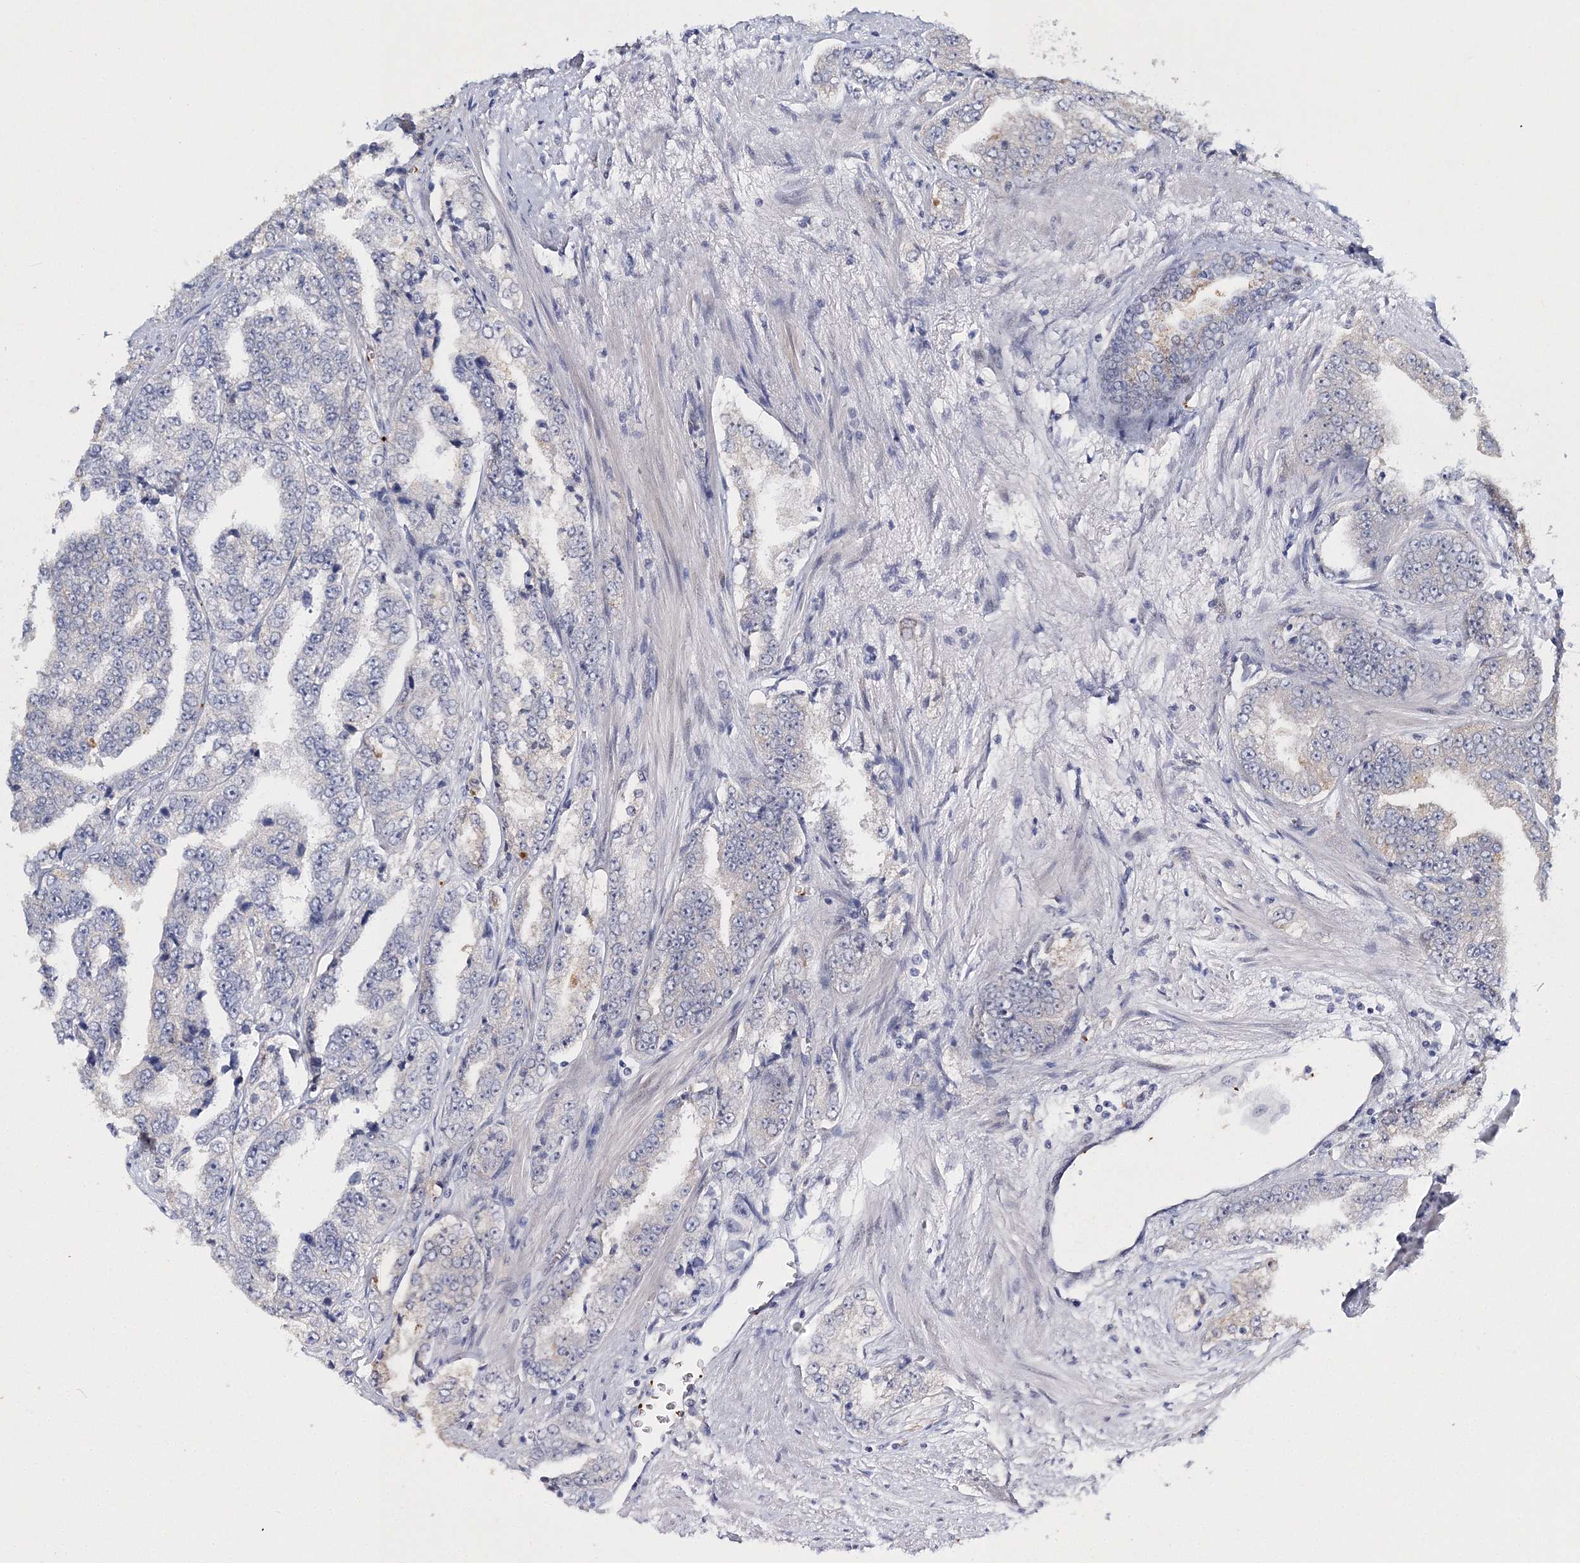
{"staining": {"intensity": "negative", "quantity": "none", "location": "none"}, "tissue": "prostate cancer", "cell_type": "Tumor cells", "image_type": "cancer", "snomed": [{"axis": "morphology", "description": "Adenocarcinoma, High grade"}, {"axis": "topography", "description": "Prostate"}], "caption": "Protein analysis of prostate cancer (adenocarcinoma (high-grade)) displays no significant expression in tumor cells. The staining was performed using DAB to visualize the protein expression in brown, while the nuclei were stained in blue with hematoxylin (Magnification: 20x).", "gene": "MYOZ2", "patient": {"sex": "male", "age": 71}}